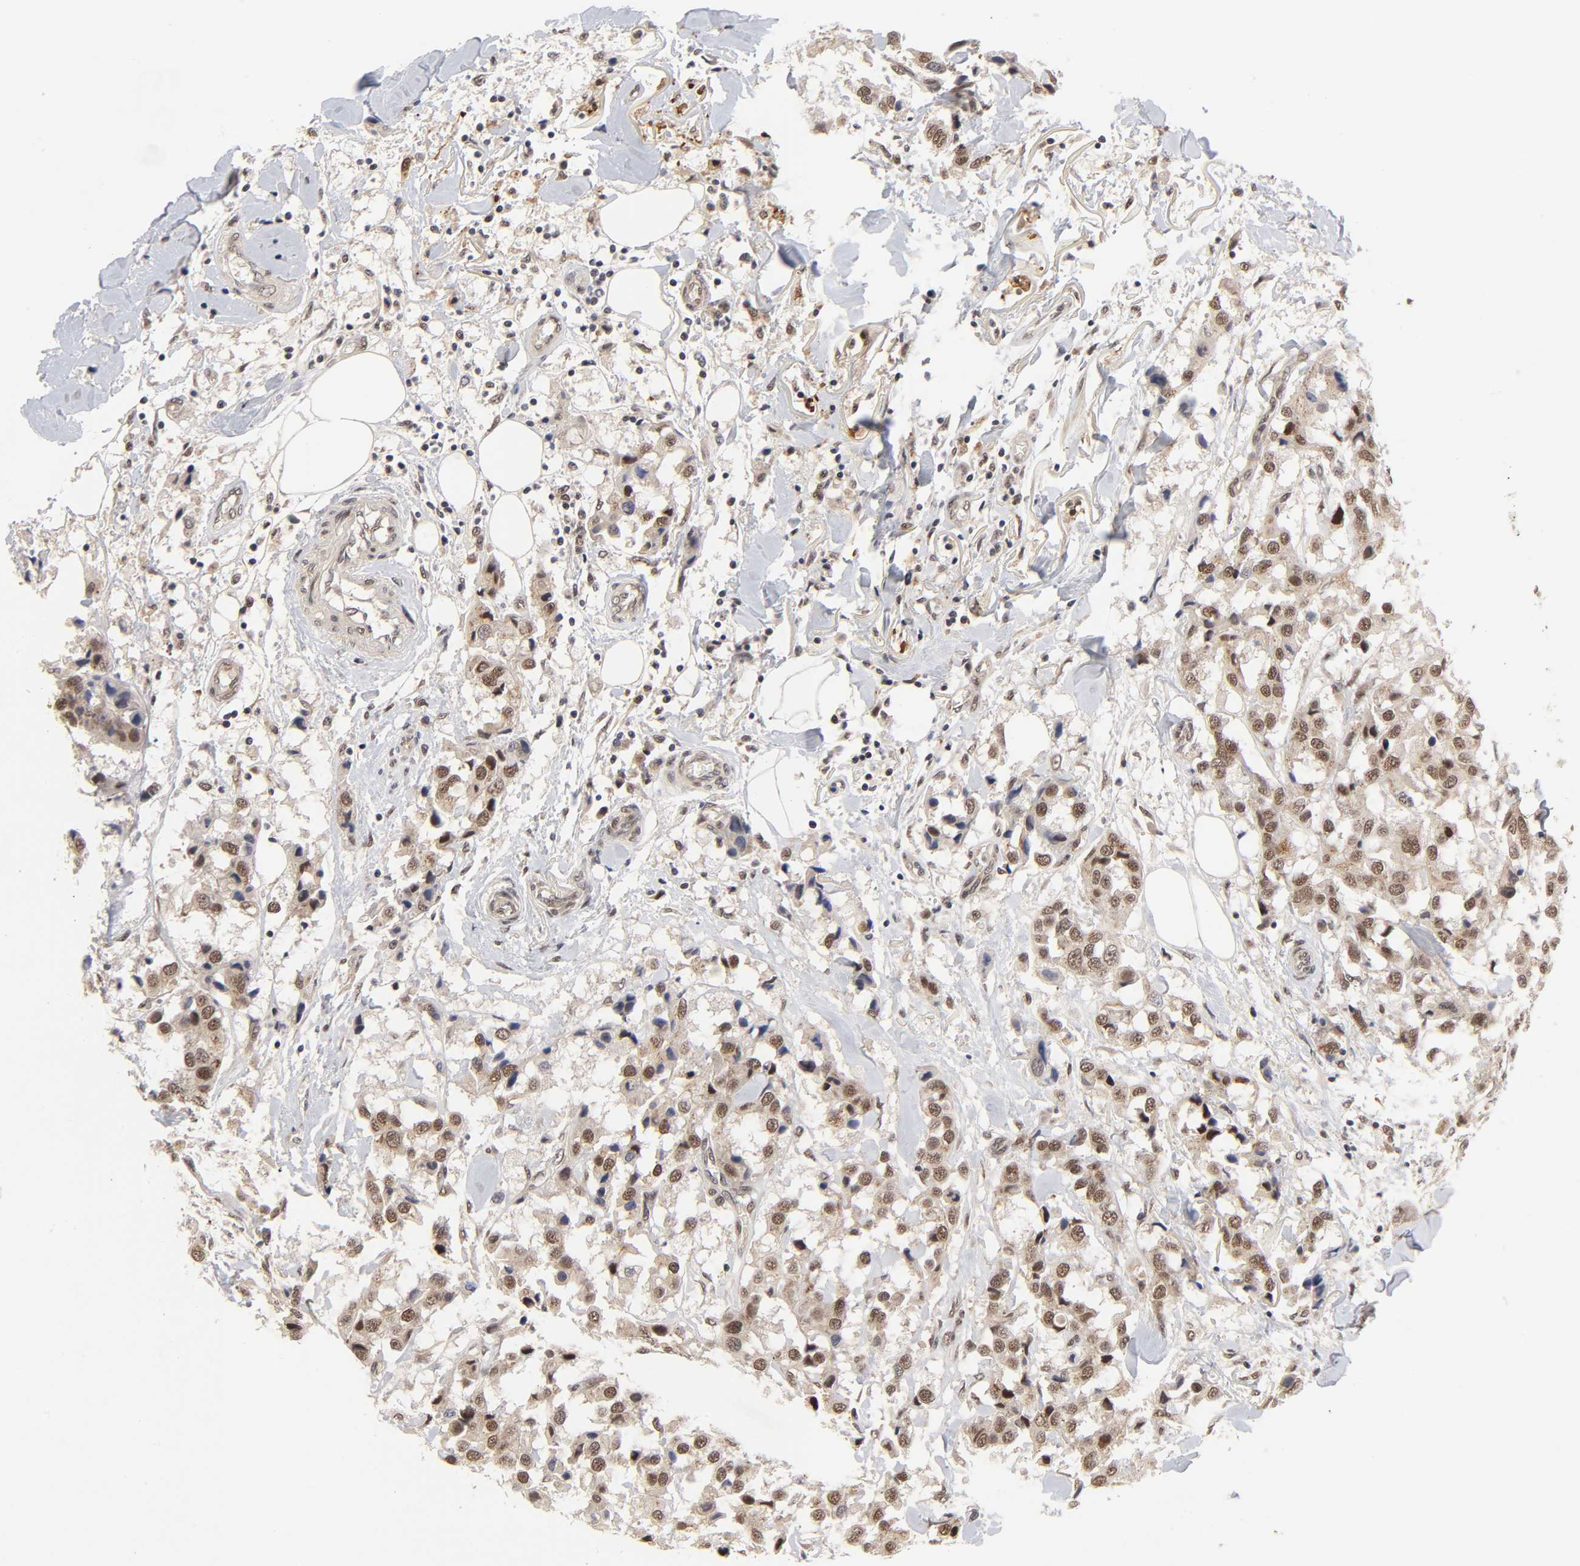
{"staining": {"intensity": "moderate", "quantity": ">75%", "location": "cytoplasmic/membranous,nuclear"}, "tissue": "breast cancer", "cell_type": "Tumor cells", "image_type": "cancer", "snomed": [{"axis": "morphology", "description": "Duct carcinoma"}, {"axis": "topography", "description": "Breast"}], "caption": "Immunohistochemistry of breast intraductal carcinoma reveals medium levels of moderate cytoplasmic/membranous and nuclear expression in about >75% of tumor cells. (DAB = brown stain, brightfield microscopy at high magnification).", "gene": "EP300", "patient": {"sex": "female", "age": 80}}